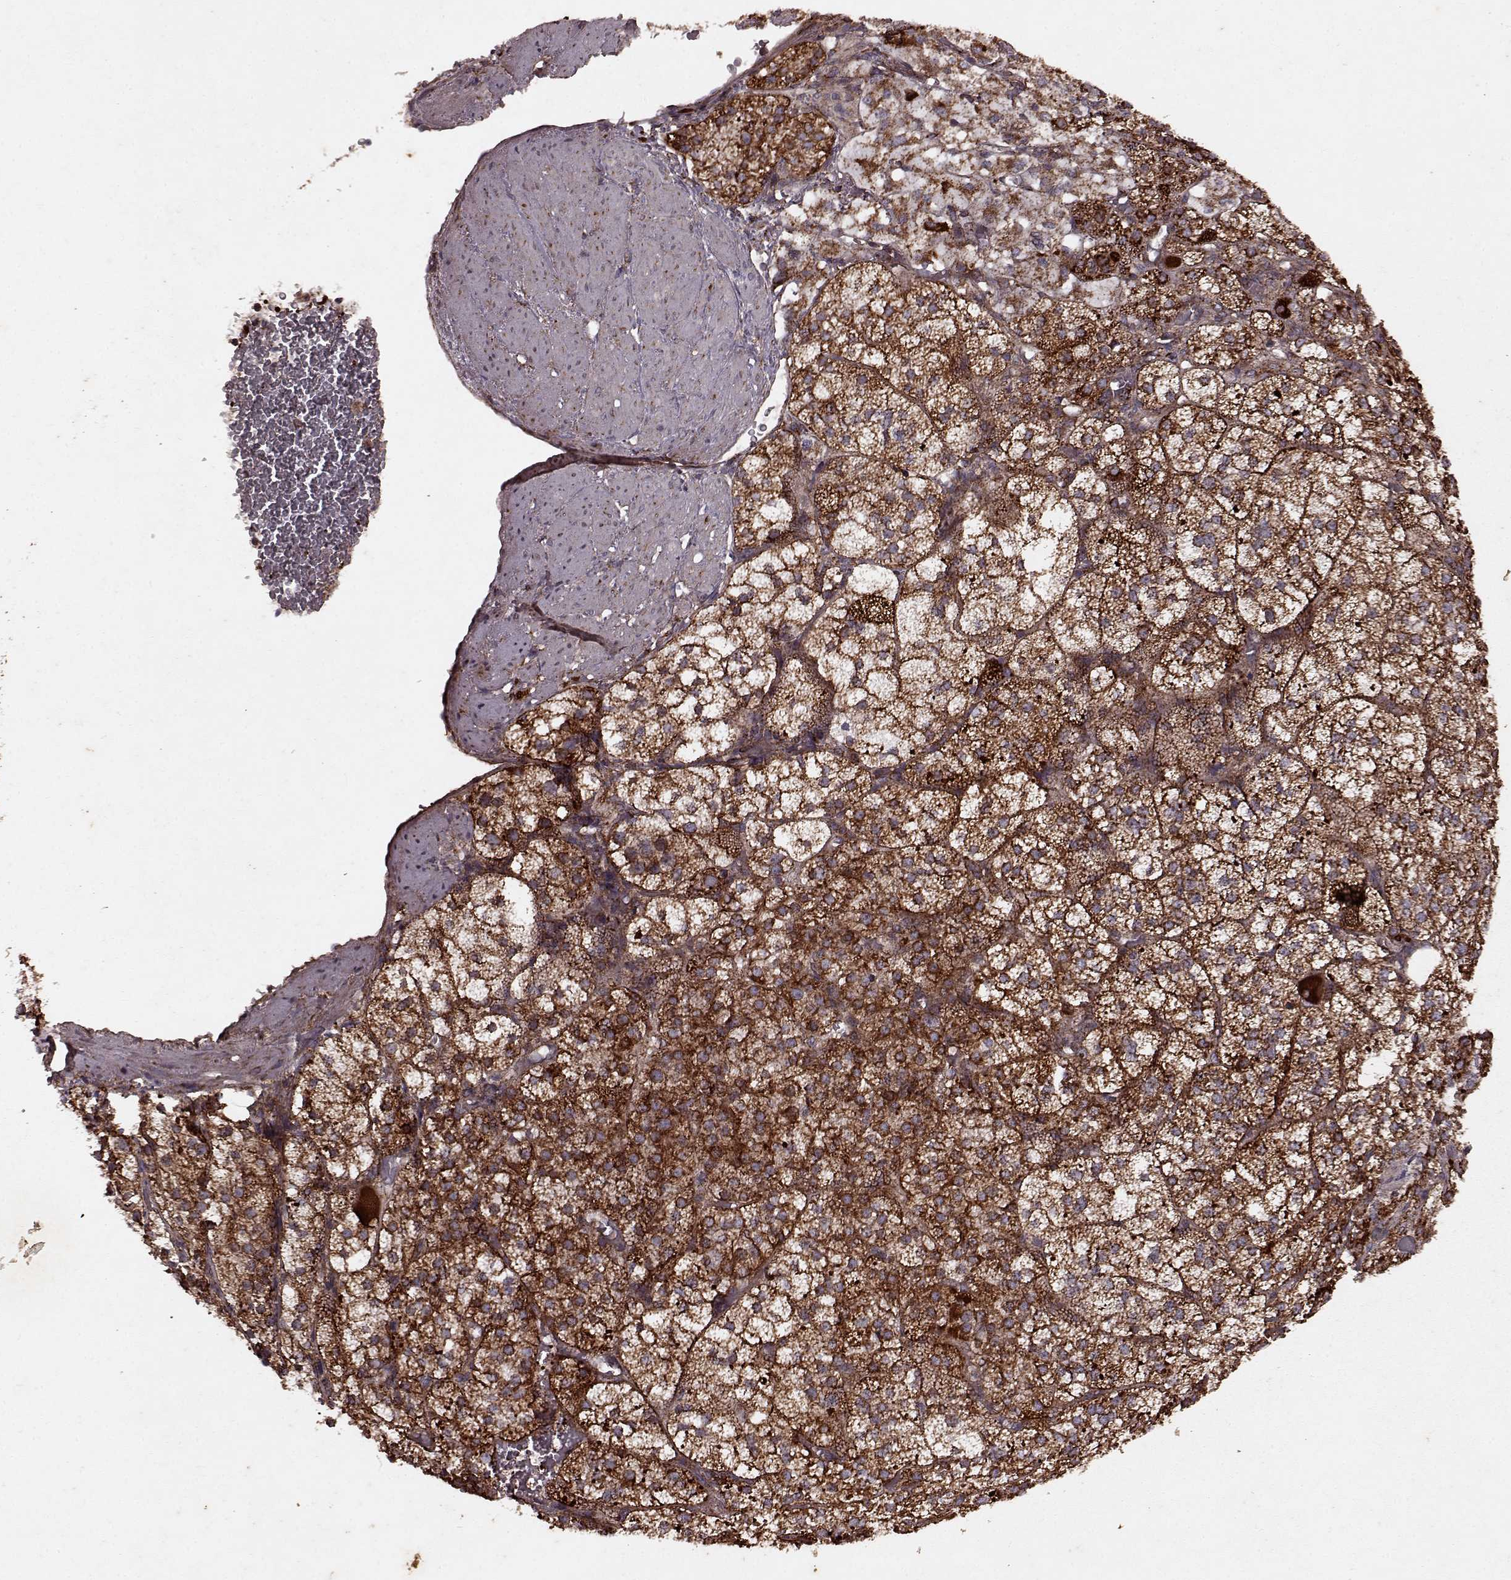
{"staining": {"intensity": "strong", "quantity": ">75%", "location": "cytoplasmic/membranous"}, "tissue": "adrenal gland", "cell_type": "Glandular cells", "image_type": "normal", "snomed": [{"axis": "morphology", "description": "Normal tissue, NOS"}, {"axis": "topography", "description": "Adrenal gland"}], "caption": "Glandular cells reveal strong cytoplasmic/membranous expression in about >75% of cells in unremarkable adrenal gland. The staining is performed using DAB (3,3'-diaminobenzidine) brown chromogen to label protein expression. The nuclei are counter-stained blue using hematoxylin.", "gene": "ENSG00000285130", "patient": {"sex": "female", "age": 60}}